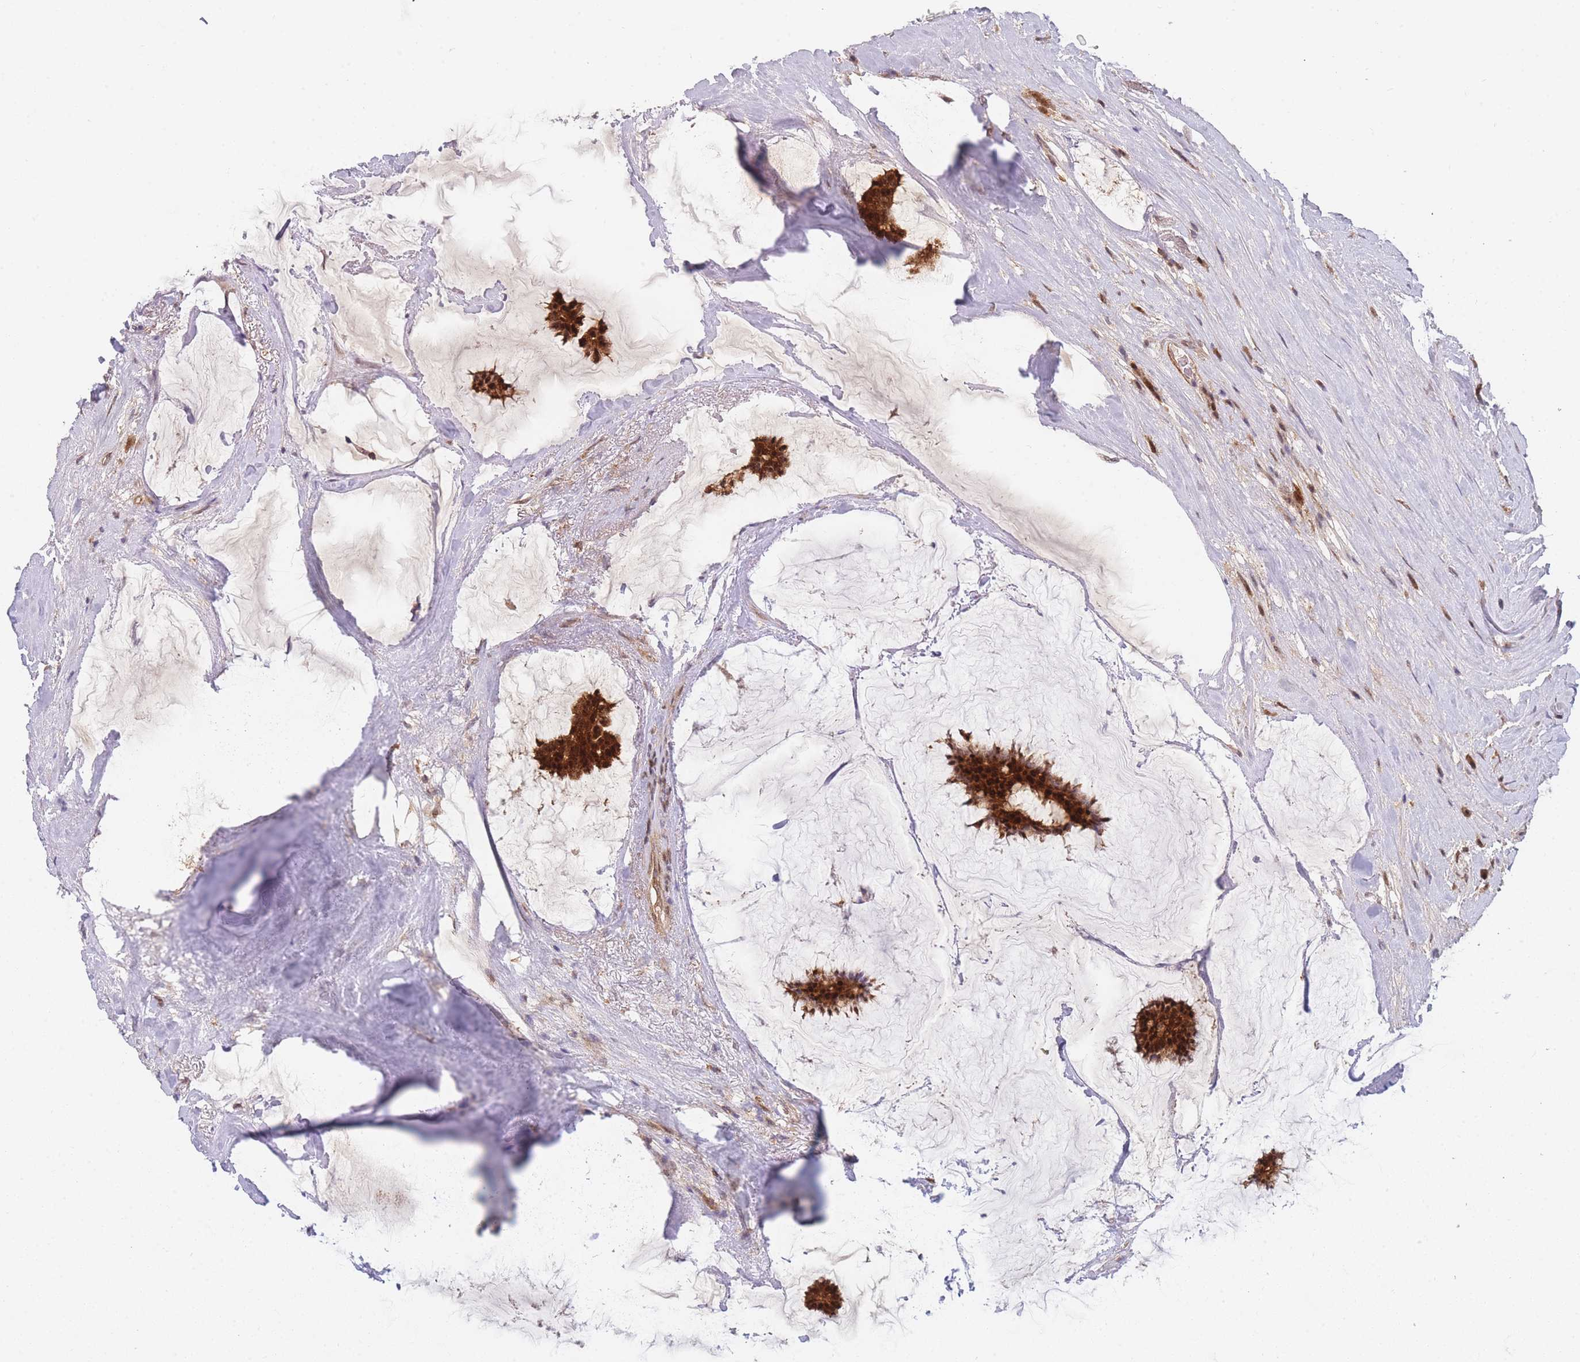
{"staining": {"intensity": "strong", "quantity": ">75%", "location": "cytoplasmic/membranous,nuclear"}, "tissue": "breast cancer", "cell_type": "Tumor cells", "image_type": "cancer", "snomed": [{"axis": "morphology", "description": "Duct carcinoma"}, {"axis": "topography", "description": "Breast"}], "caption": "Human breast cancer stained with a protein marker displays strong staining in tumor cells.", "gene": "MRI1", "patient": {"sex": "female", "age": 93}}